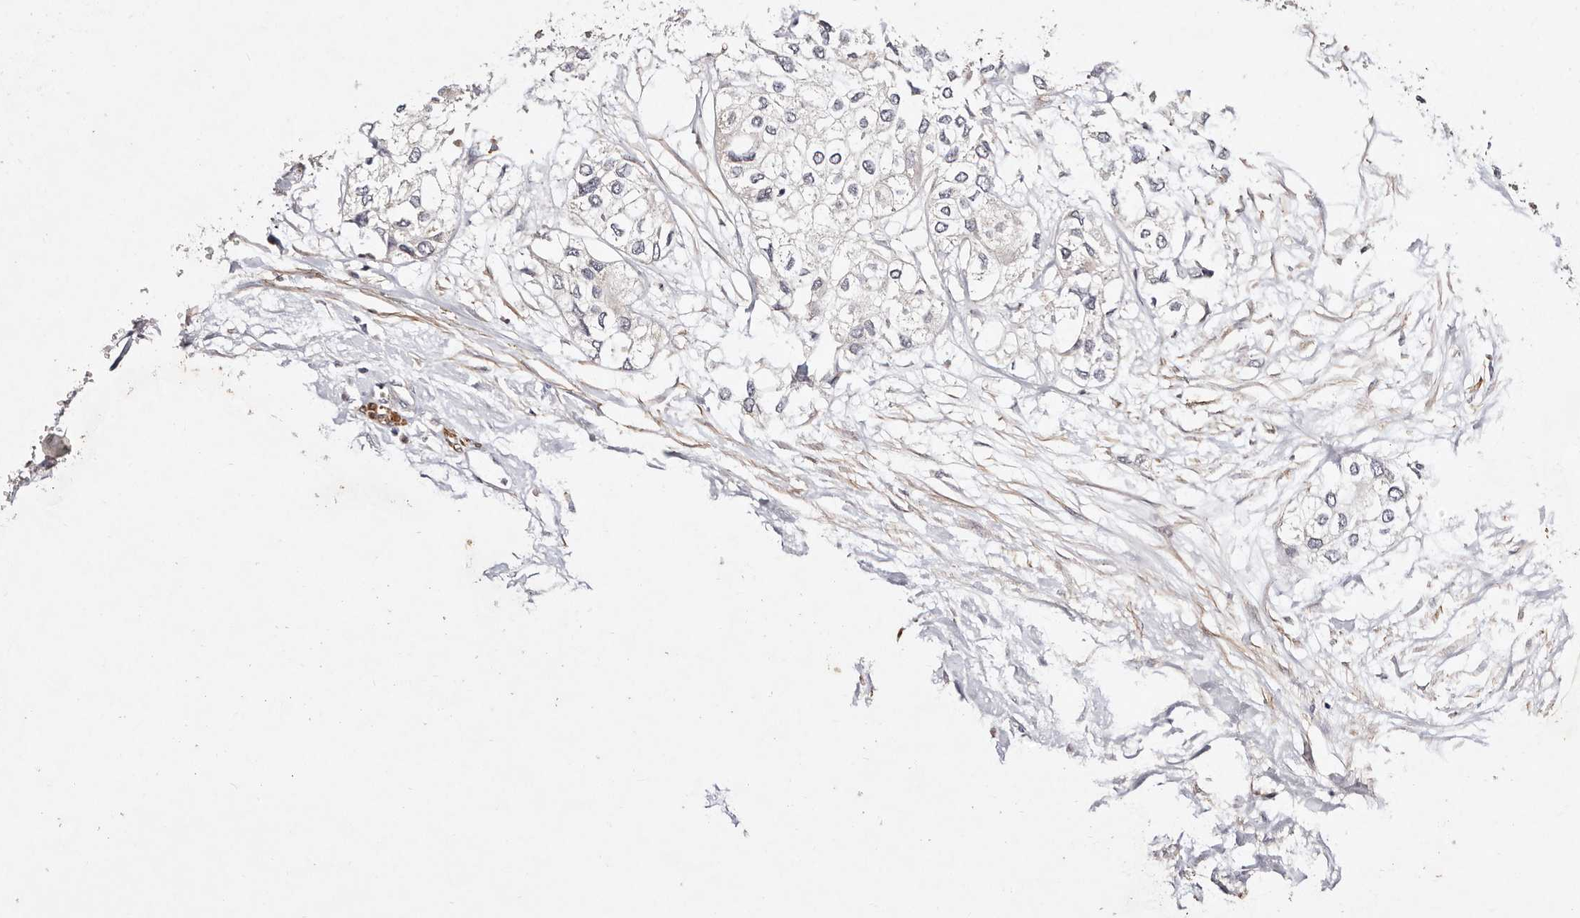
{"staining": {"intensity": "negative", "quantity": "none", "location": "none"}, "tissue": "urothelial cancer", "cell_type": "Tumor cells", "image_type": "cancer", "snomed": [{"axis": "morphology", "description": "Urothelial carcinoma, High grade"}, {"axis": "topography", "description": "Urinary bladder"}], "caption": "Tumor cells show no significant expression in urothelial carcinoma (high-grade).", "gene": "MTMR11", "patient": {"sex": "male", "age": 64}}